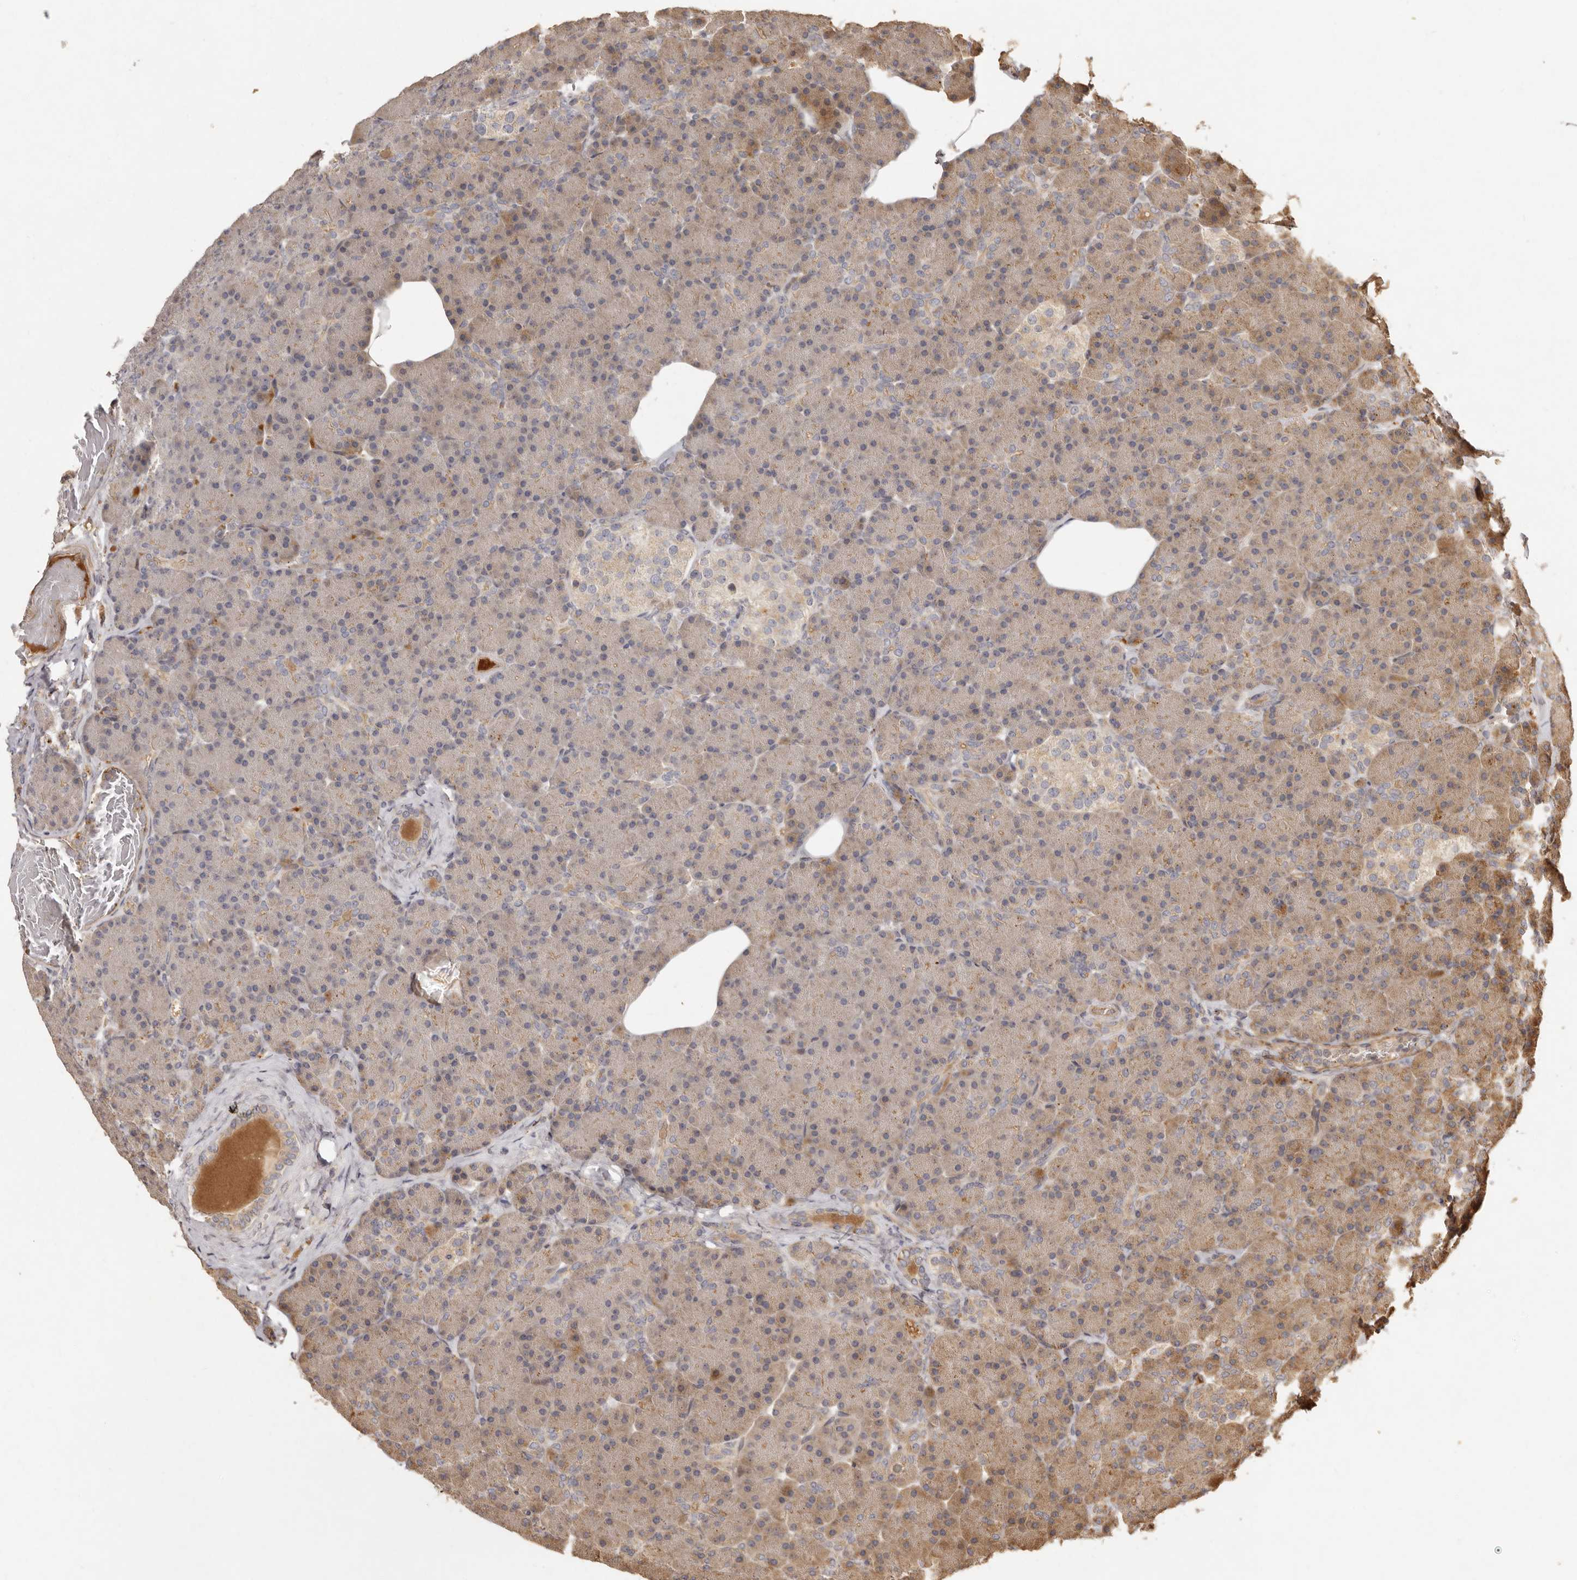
{"staining": {"intensity": "moderate", "quantity": ">75%", "location": "cytoplasmic/membranous"}, "tissue": "pancreas", "cell_type": "Exocrine glandular cells", "image_type": "normal", "snomed": [{"axis": "morphology", "description": "Normal tissue, NOS"}, {"axis": "topography", "description": "Pancreas"}], "caption": "DAB (3,3'-diaminobenzidine) immunohistochemical staining of unremarkable pancreas displays moderate cytoplasmic/membranous protein staining in about >75% of exocrine glandular cells. The protein of interest is stained brown, and the nuclei are stained in blue (DAB (3,3'-diaminobenzidine) IHC with brightfield microscopy, high magnification).", "gene": "SEMA3A", "patient": {"sex": "female", "age": 43}}